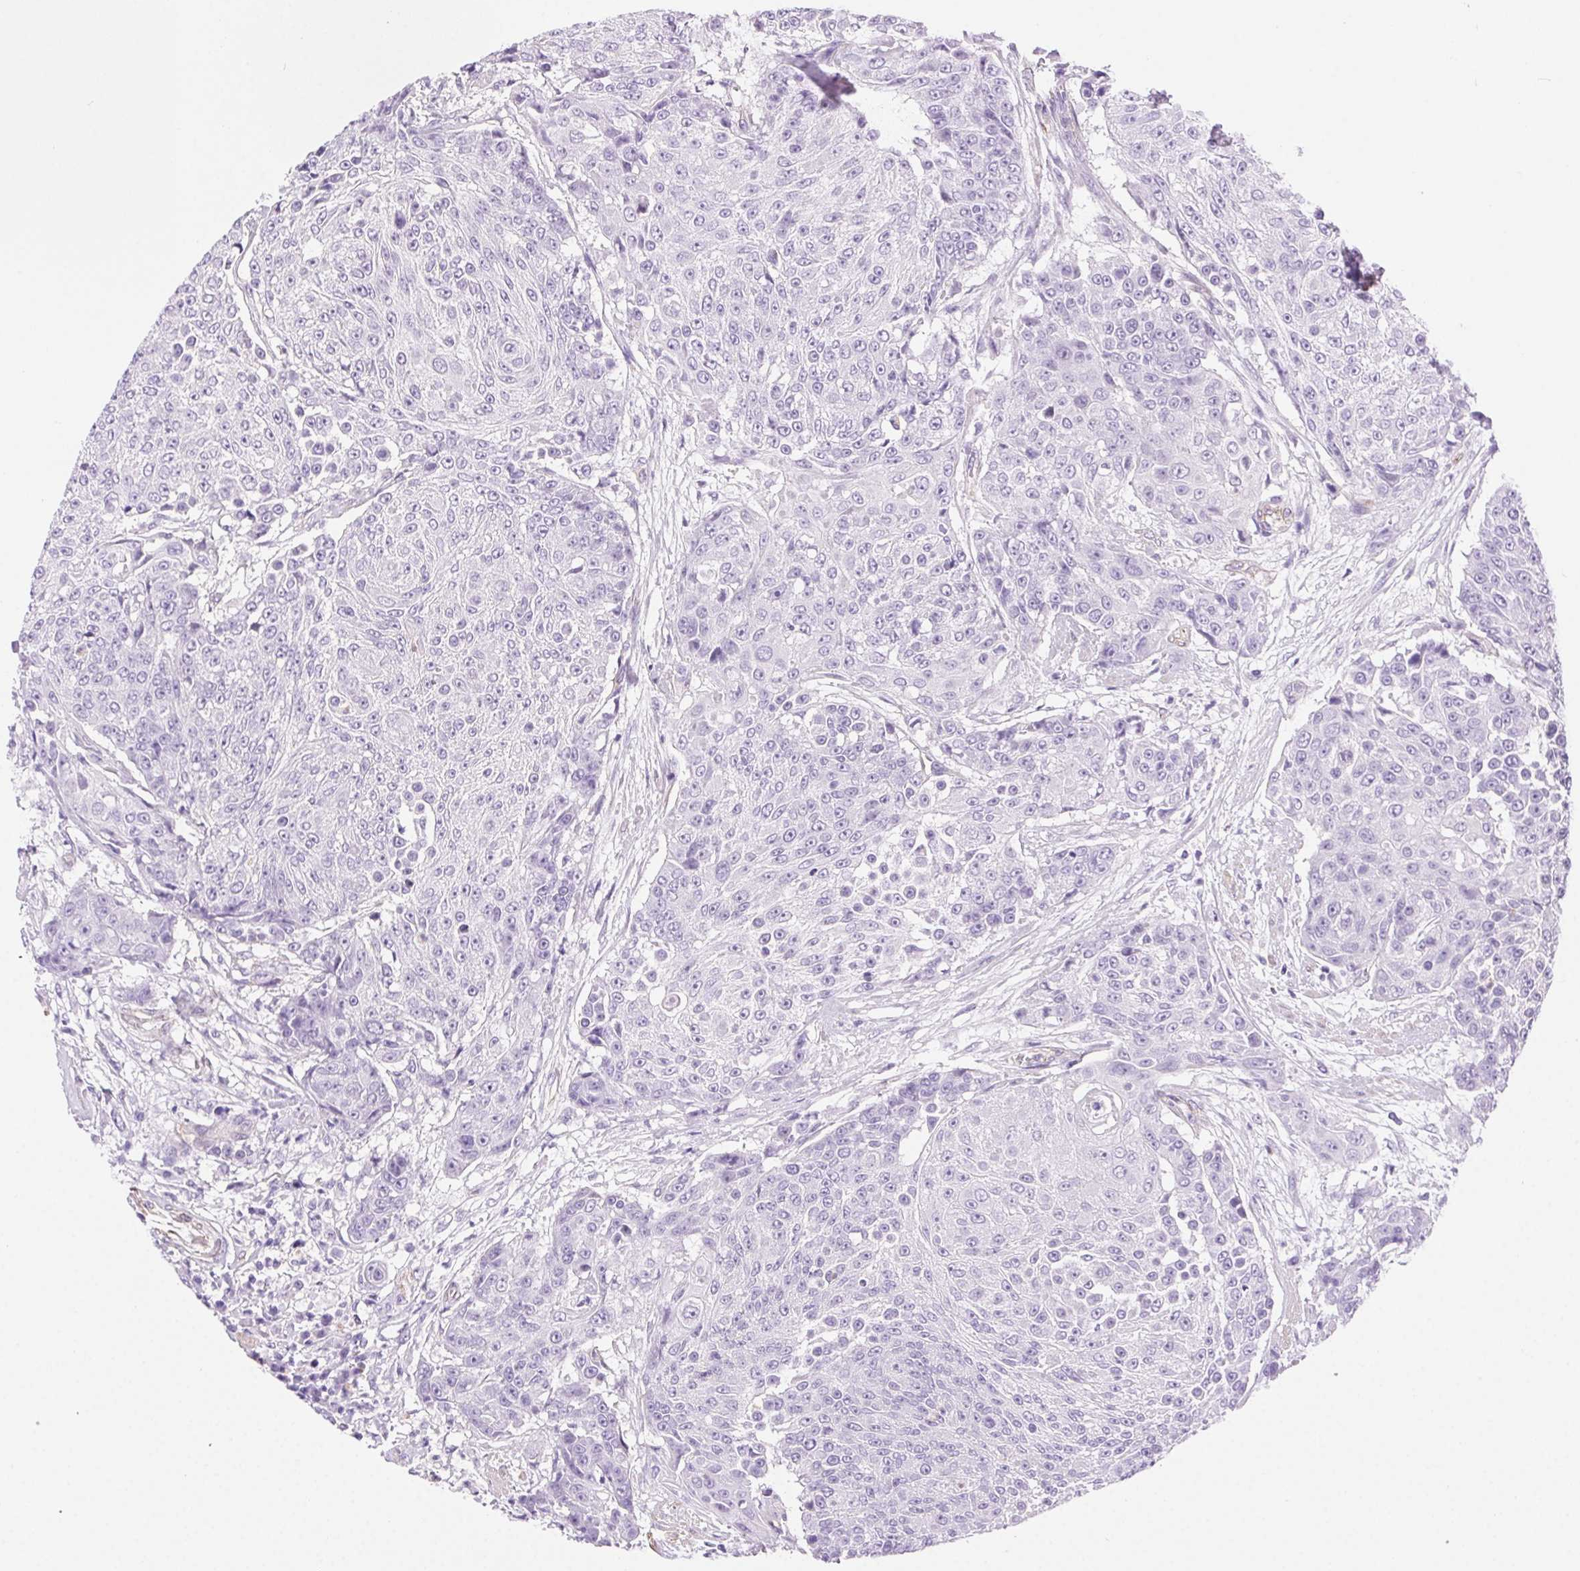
{"staining": {"intensity": "negative", "quantity": "none", "location": "none"}, "tissue": "urothelial cancer", "cell_type": "Tumor cells", "image_type": "cancer", "snomed": [{"axis": "morphology", "description": "Urothelial carcinoma, High grade"}, {"axis": "topography", "description": "Urinary bladder"}], "caption": "IHC photomicrograph of neoplastic tissue: human urothelial carcinoma (high-grade) stained with DAB reveals no significant protein staining in tumor cells.", "gene": "SHCBP1L", "patient": {"sex": "female", "age": 63}}